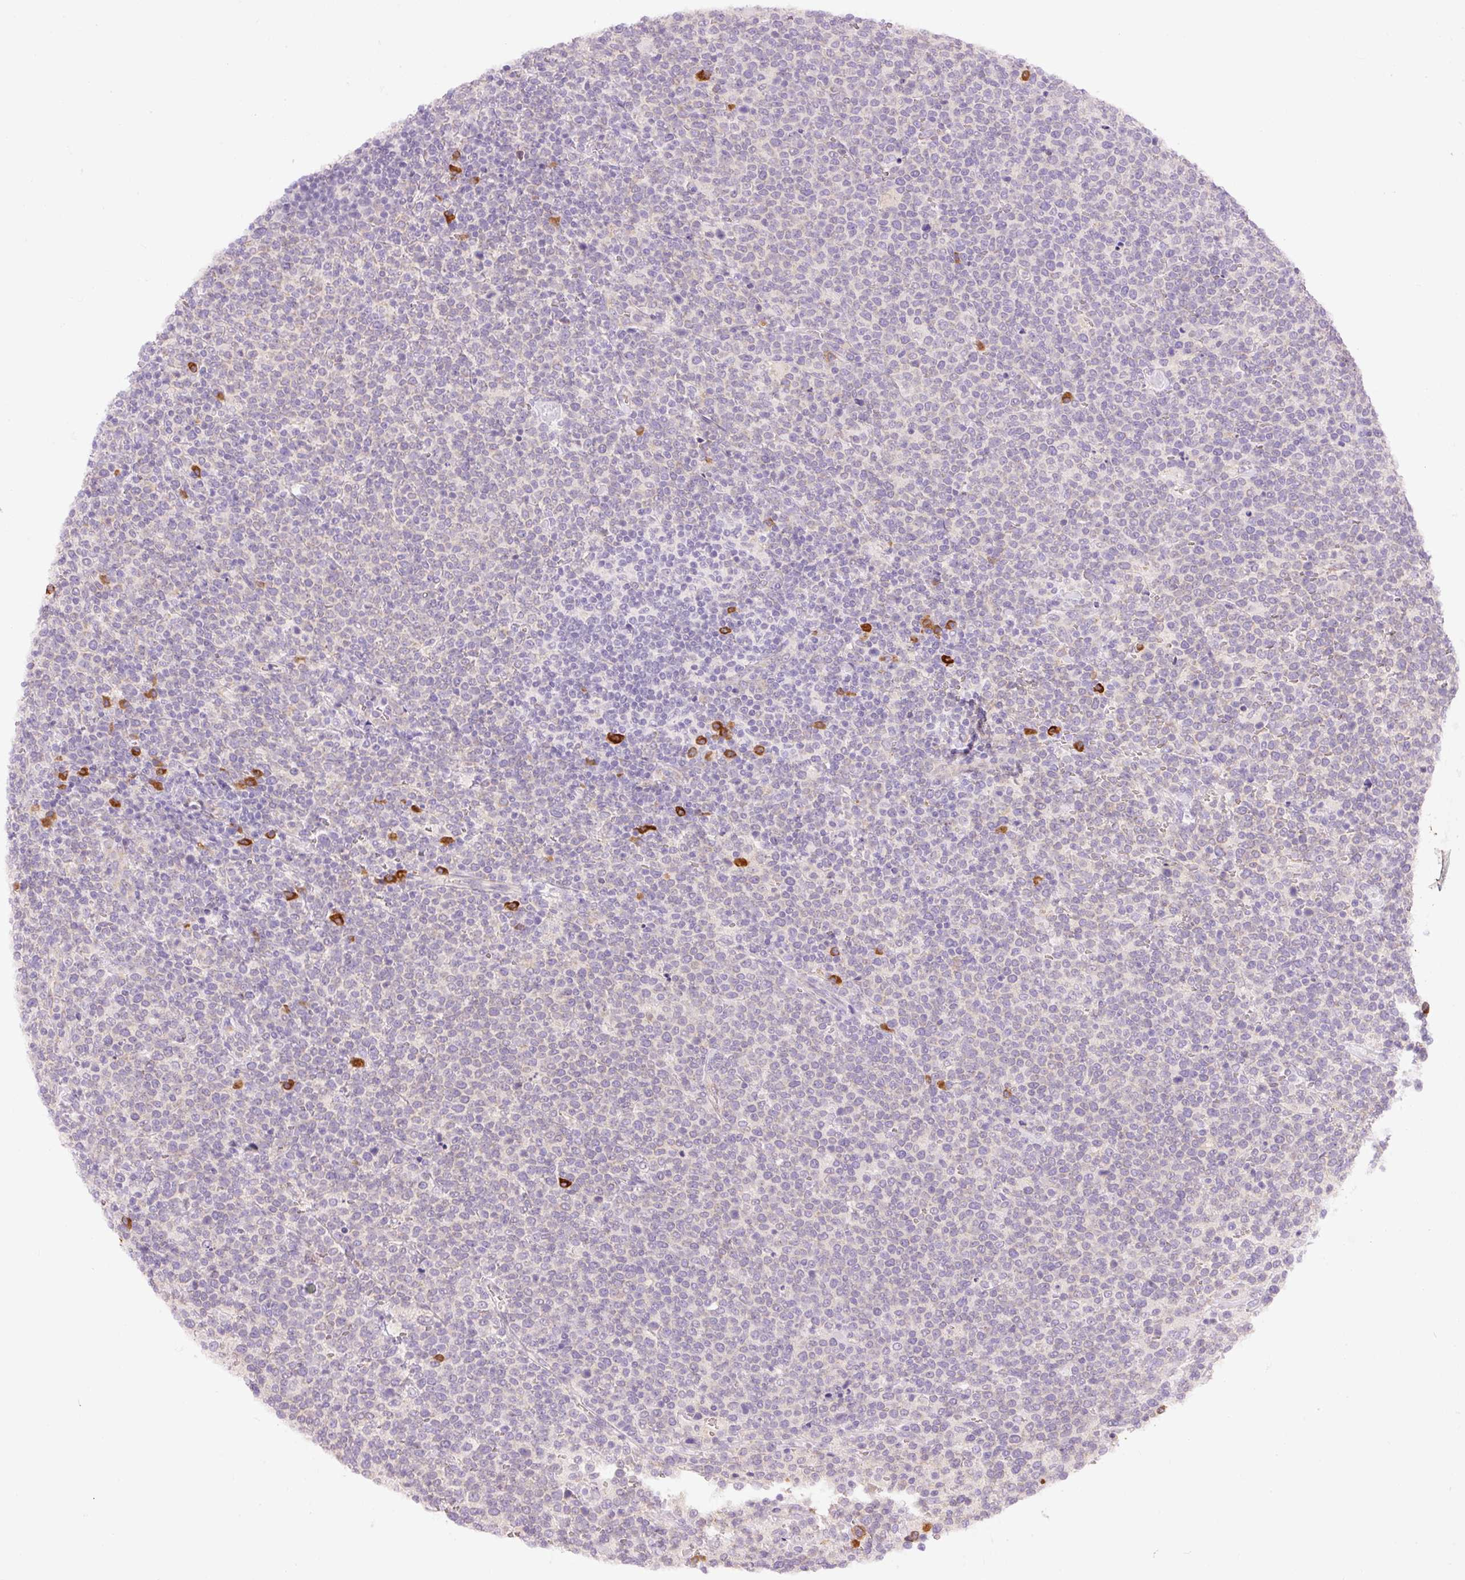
{"staining": {"intensity": "negative", "quantity": "none", "location": "none"}, "tissue": "lymphoma", "cell_type": "Tumor cells", "image_type": "cancer", "snomed": [{"axis": "morphology", "description": "Malignant lymphoma, non-Hodgkin's type, High grade"}, {"axis": "topography", "description": "Lymph node"}], "caption": "High-grade malignant lymphoma, non-Hodgkin's type was stained to show a protein in brown. There is no significant staining in tumor cells.", "gene": "PNPLA5", "patient": {"sex": "male", "age": 61}}